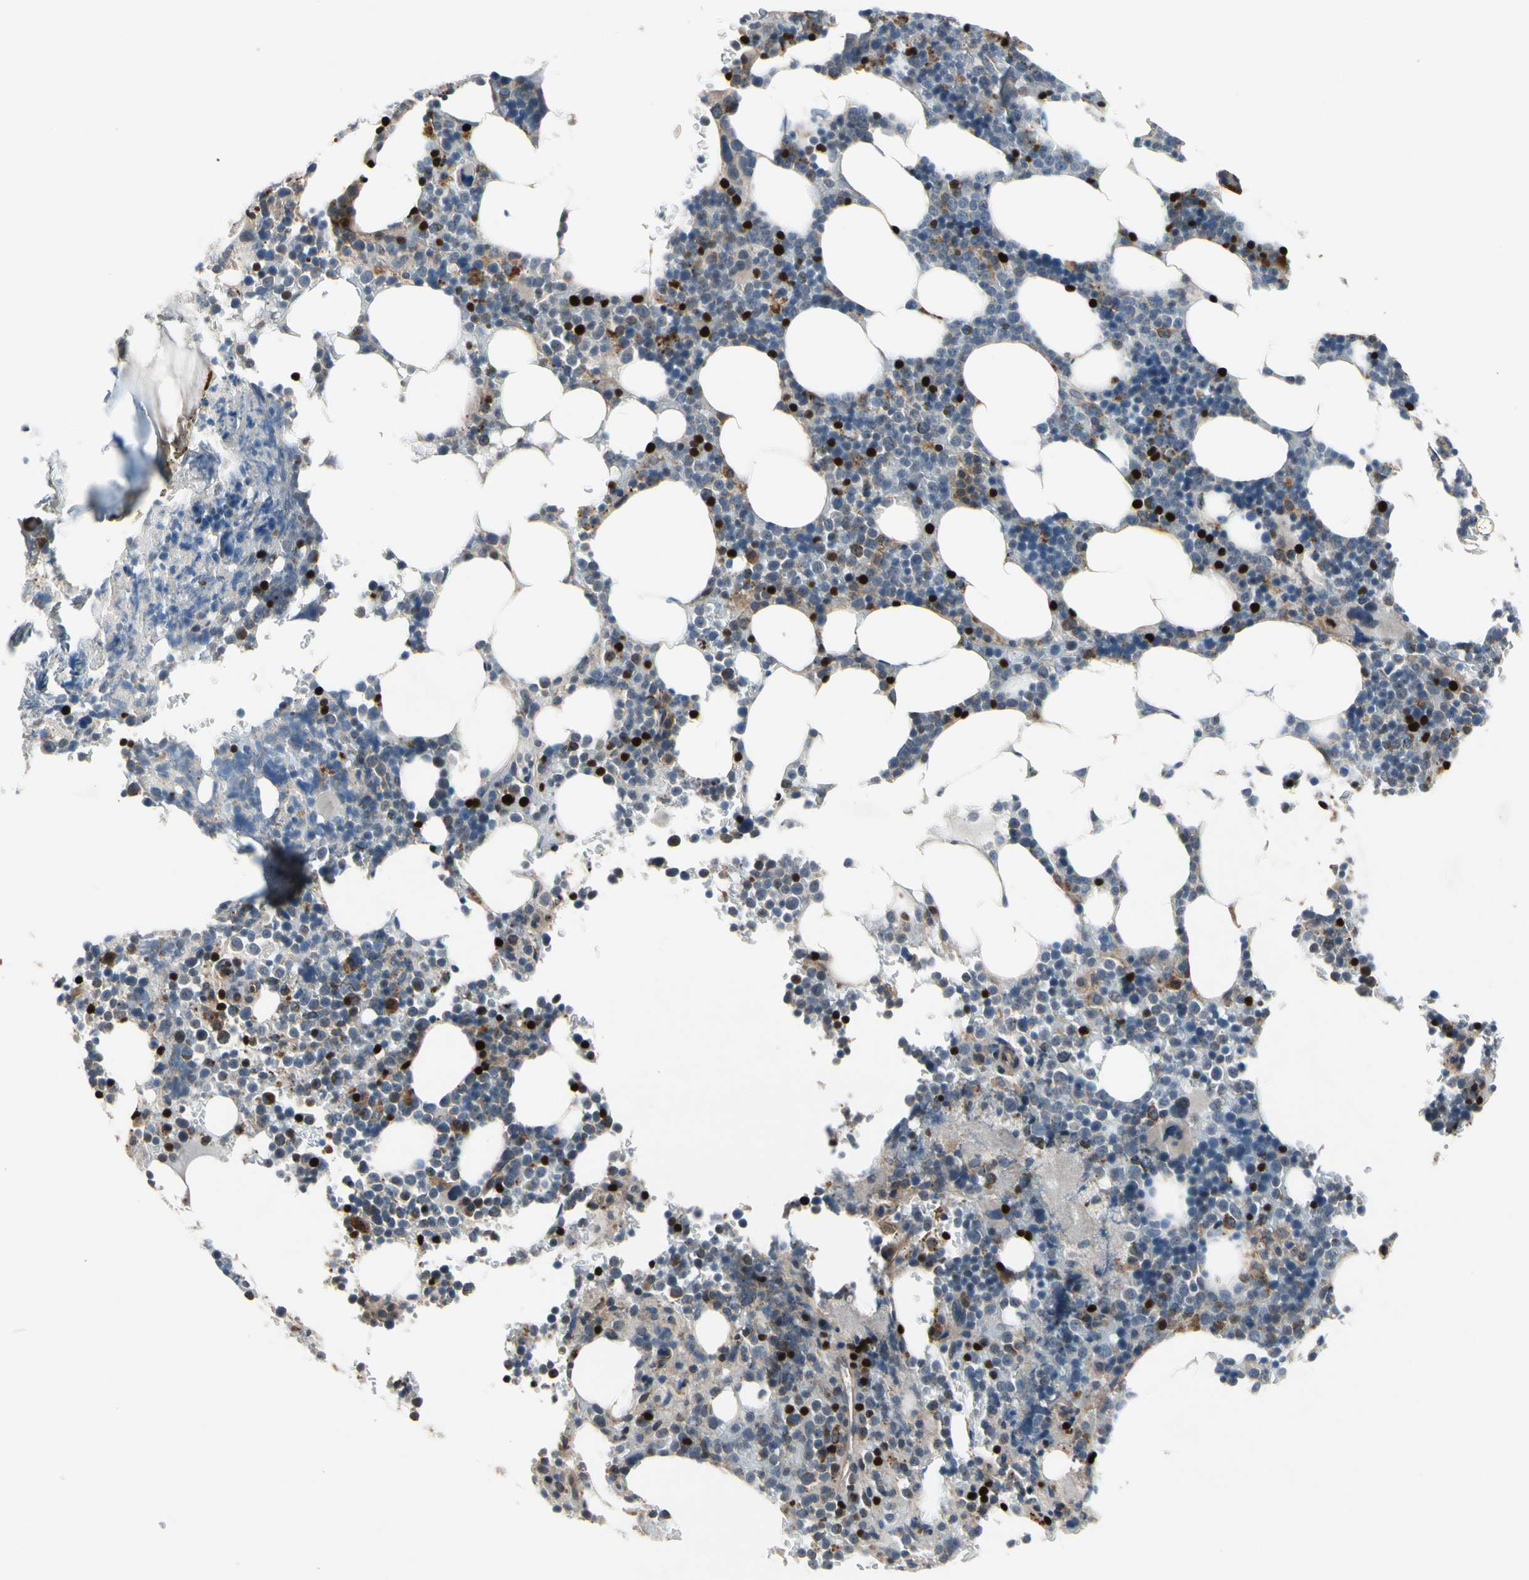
{"staining": {"intensity": "strong", "quantity": "<25%", "location": "nuclear"}, "tissue": "bone marrow", "cell_type": "Hematopoietic cells", "image_type": "normal", "snomed": [{"axis": "morphology", "description": "Normal tissue, NOS"}, {"axis": "topography", "description": "Bone marrow"}], "caption": "A medium amount of strong nuclear staining is appreciated in approximately <25% of hematopoietic cells in normal bone marrow. (Brightfield microscopy of DAB IHC at high magnification).", "gene": "TBX21", "patient": {"sex": "female", "age": 73}}